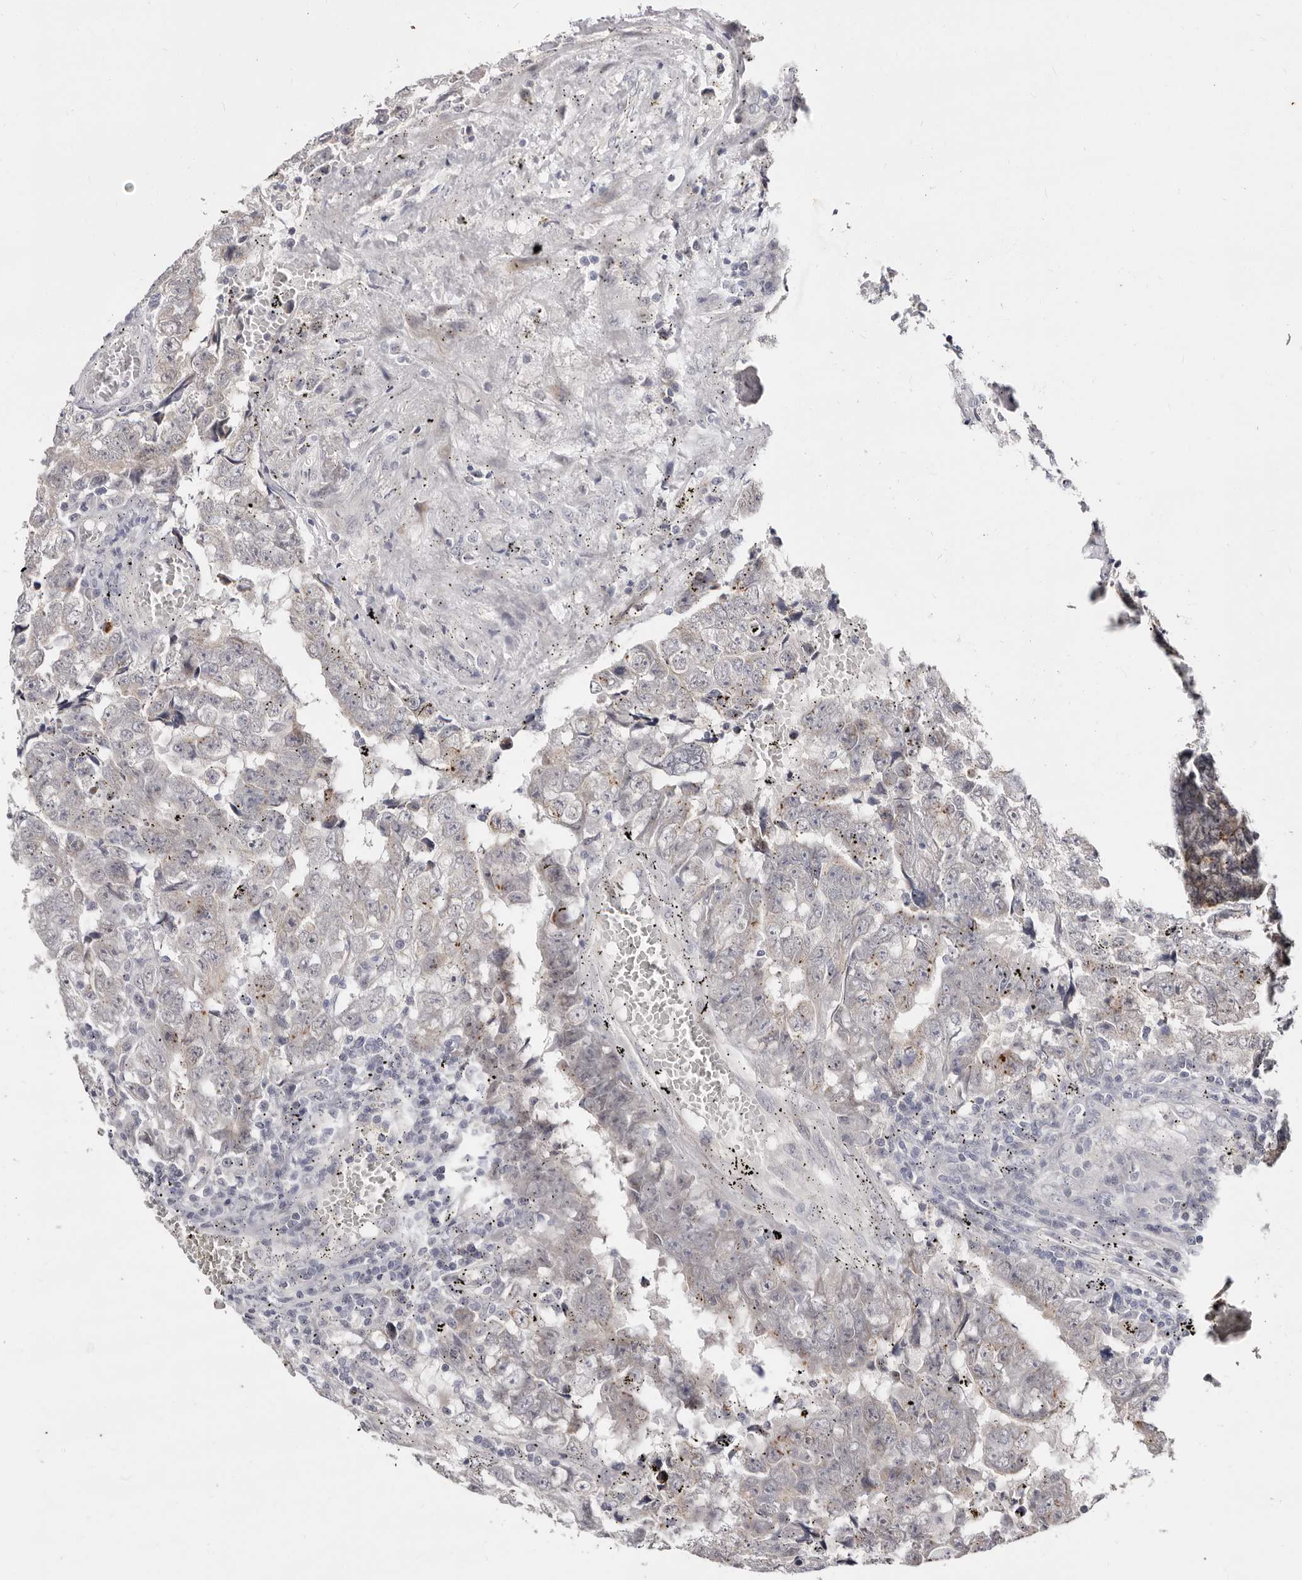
{"staining": {"intensity": "negative", "quantity": "none", "location": "none"}, "tissue": "testis cancer", "cell_type": "Tumor cells", "image_type": "cancer", "snomed": [{"axis": "morphology", "description": "Carcinoma, Embryonal, NOS"}, {"axis": "topography", "description": "Testis"}], "caption": "Tumor cells are negative for protein expression in human testis cancer (embryonal carcinoma).", "gene": "KLHL4", "patient": {"sex": "male", "age": 25}}